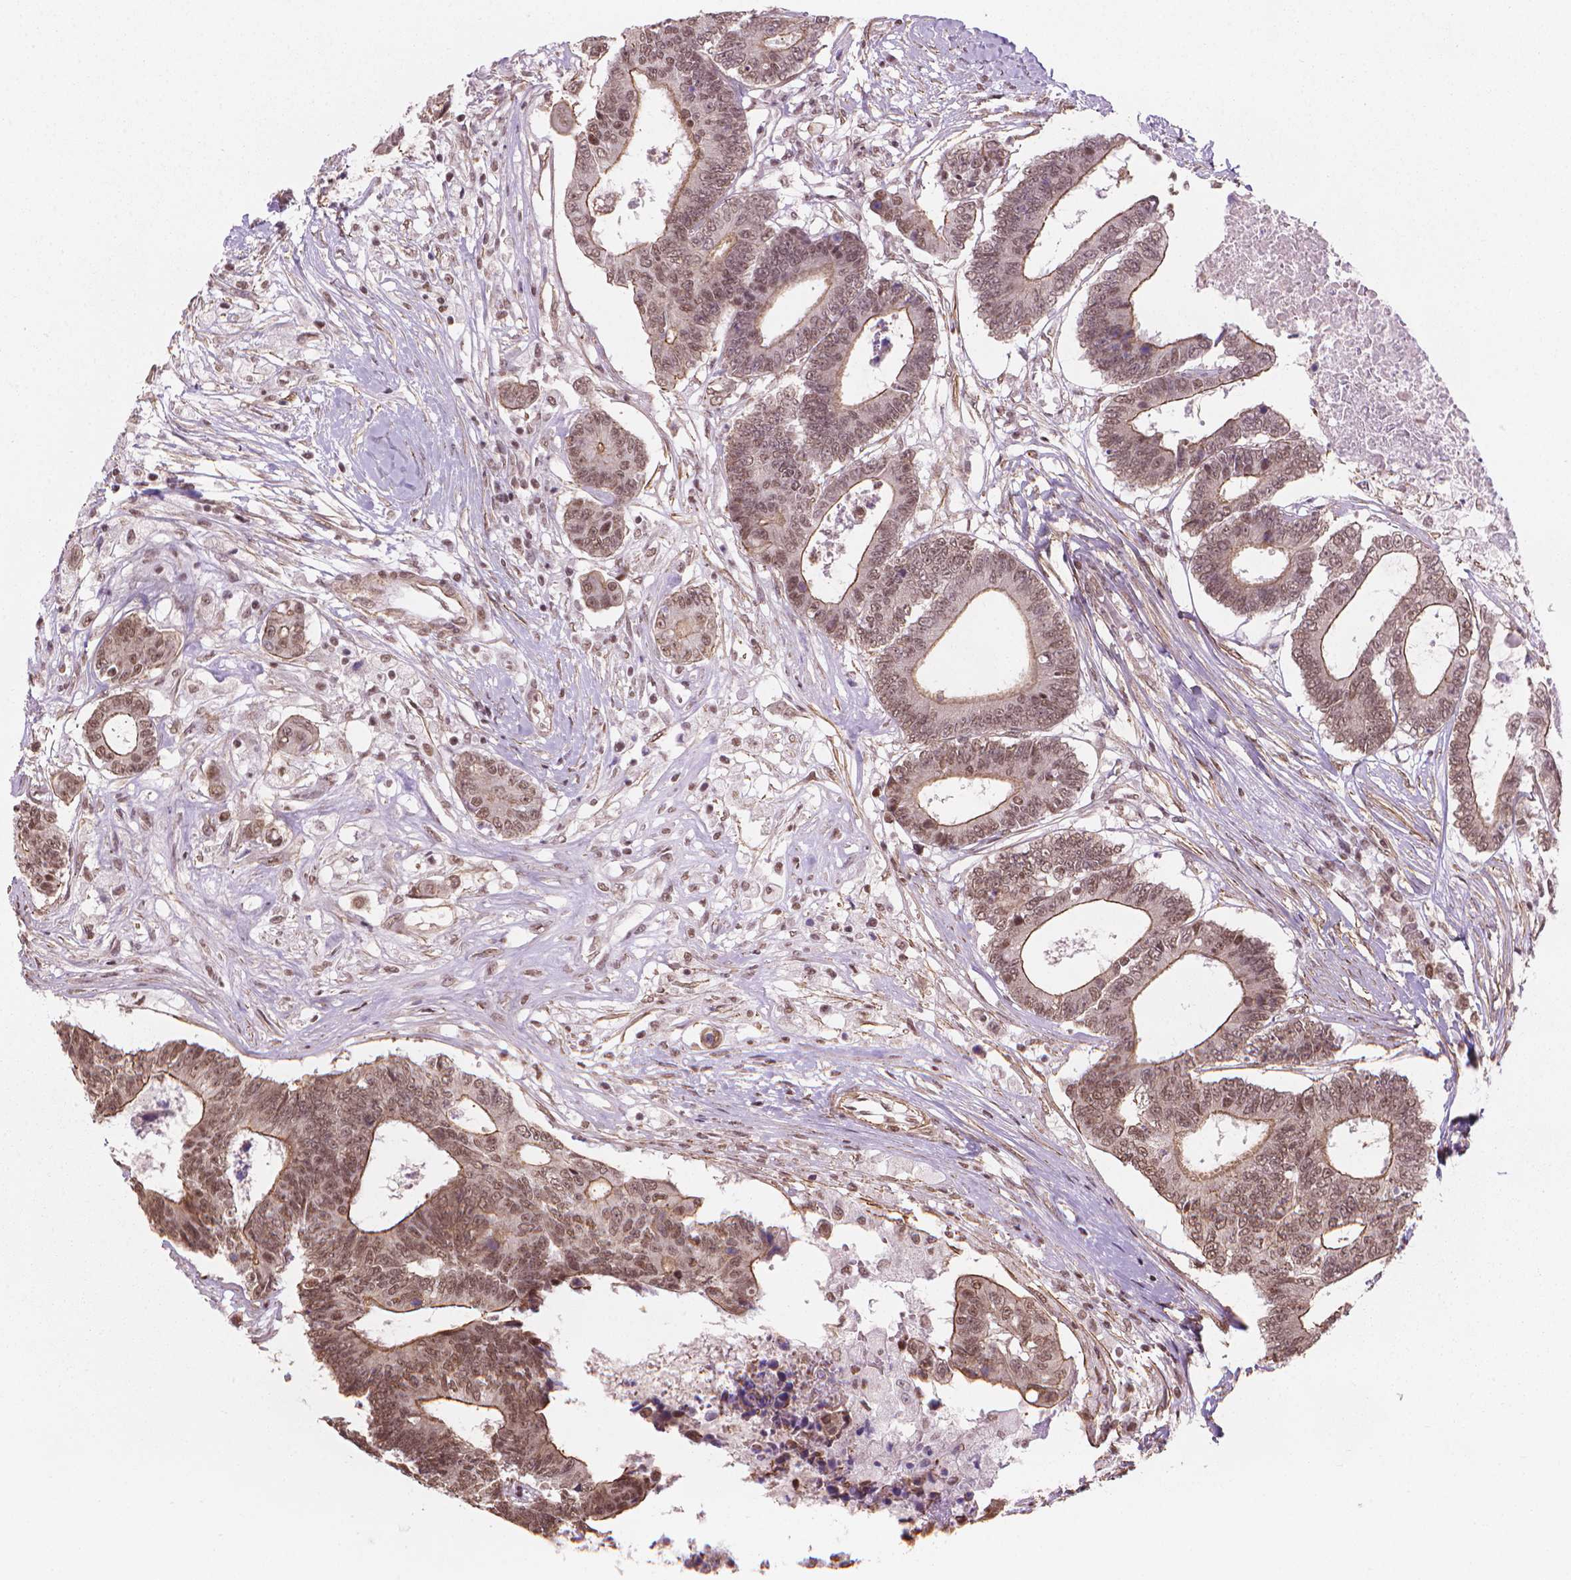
{"staining": {"intensity": "moderate", "quantity": ">75%", "location": "cytoplasmic/membranous,nuclear"}, "tissue": "colorectal cancer", "cell_type": "Tumor cells", "image_type": "cancer", "snomed": [{"axis": "morphology", "description": "Adenocarcinoma, NOS"}, {"axis": "topography", "description": "Colon"}], "caption": "This image shows immunohistochemistry (IHC) staining of adenocarcinoma (colorectal), with medium moderate cytoplasmic/membranous and nuclear expression in about >75% of tumor cells.", "gene": "HOXD4", "patient": {"sex": "female", "age": 48}}